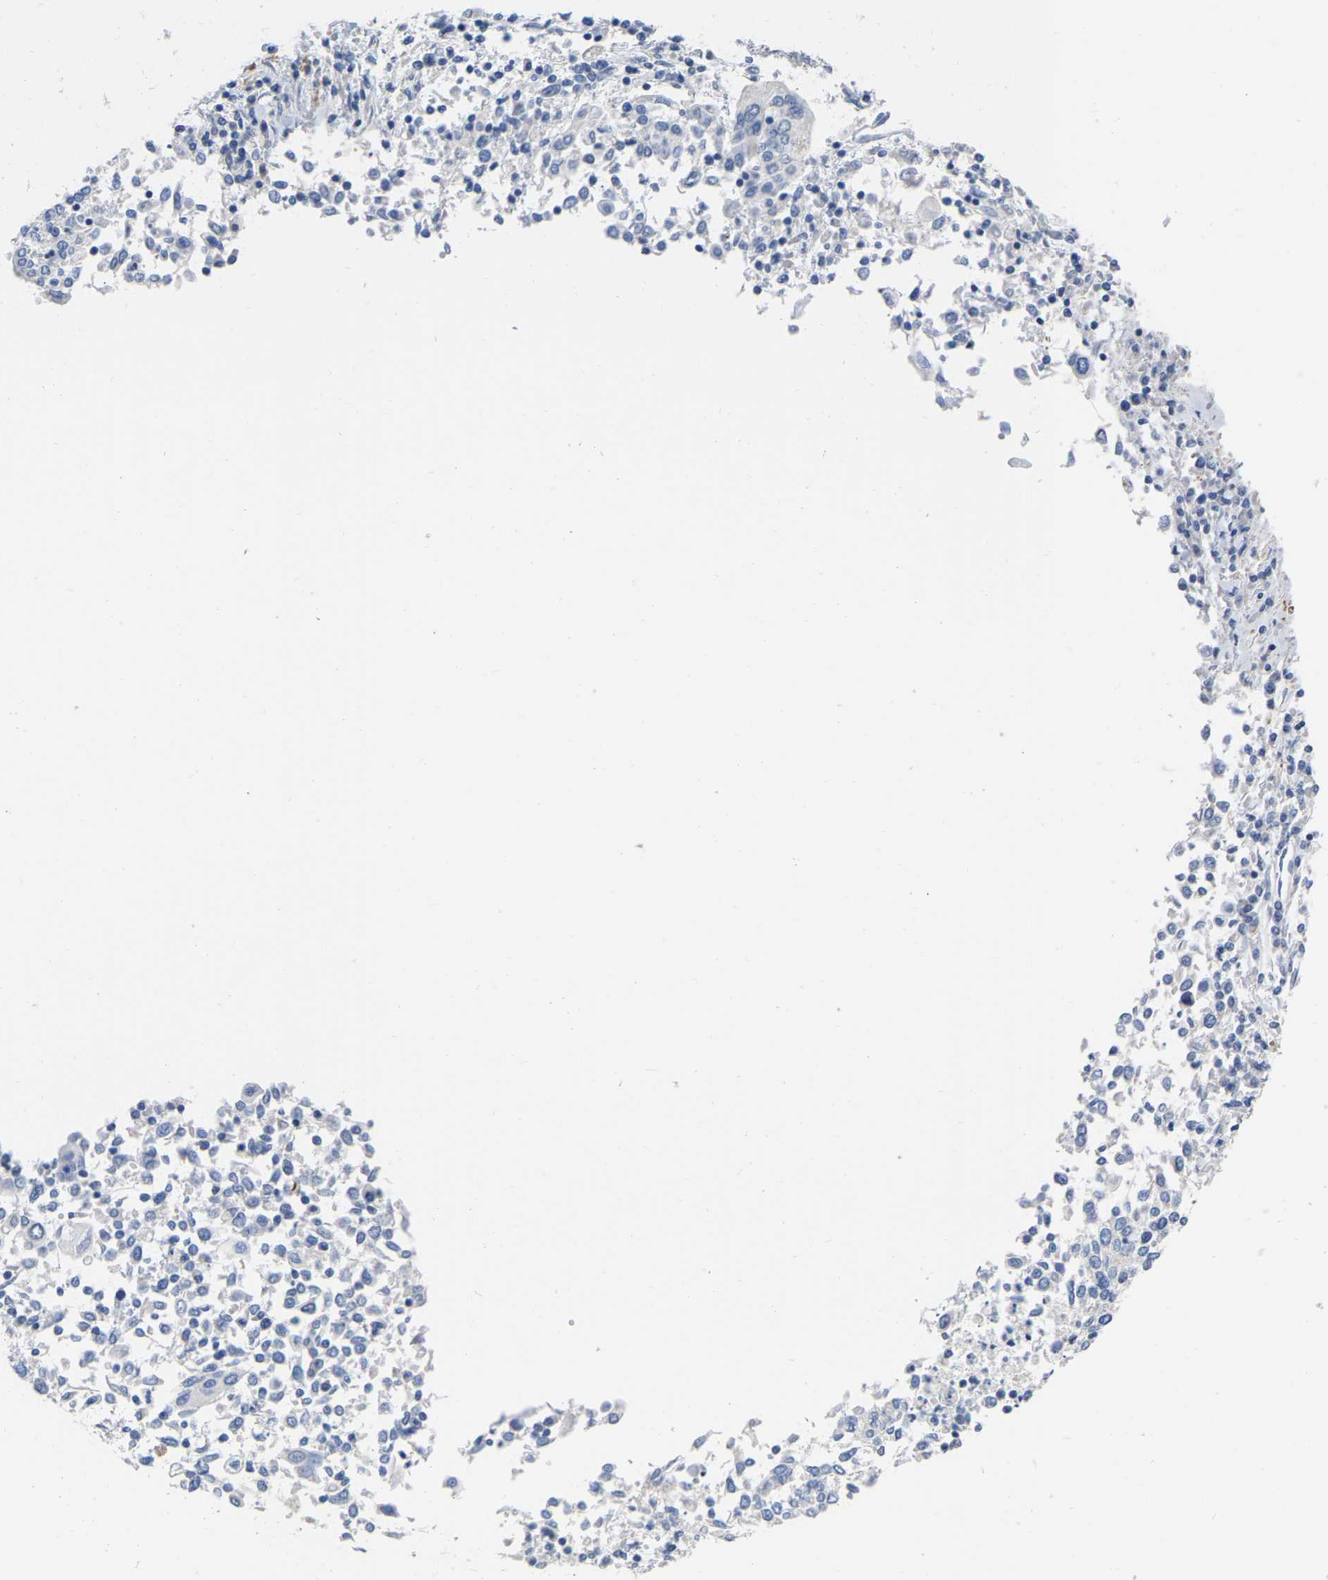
{"staining": {"intensity": "negative", "quantity": "none", "location": "none"}, "tissue": "cervical cancer", "cell_type": "Tumor cells", "image_type": "cancer", "snomed": [{"axis": "morphology", "description": "Squamous cell carcinoma, NOS"}, {"axis": "topography", "description": "Cervix"}], "caption": "A photomicrograph of squamous cell carcinoma (cervical) stained for a protein demonstrates no brown staining in tumor cells. (DAB (3,3'-diaminobenzidine) IHC, high magnification).", "gene": "ULBP2", "patient": {"sex": "female", "age": 40}}